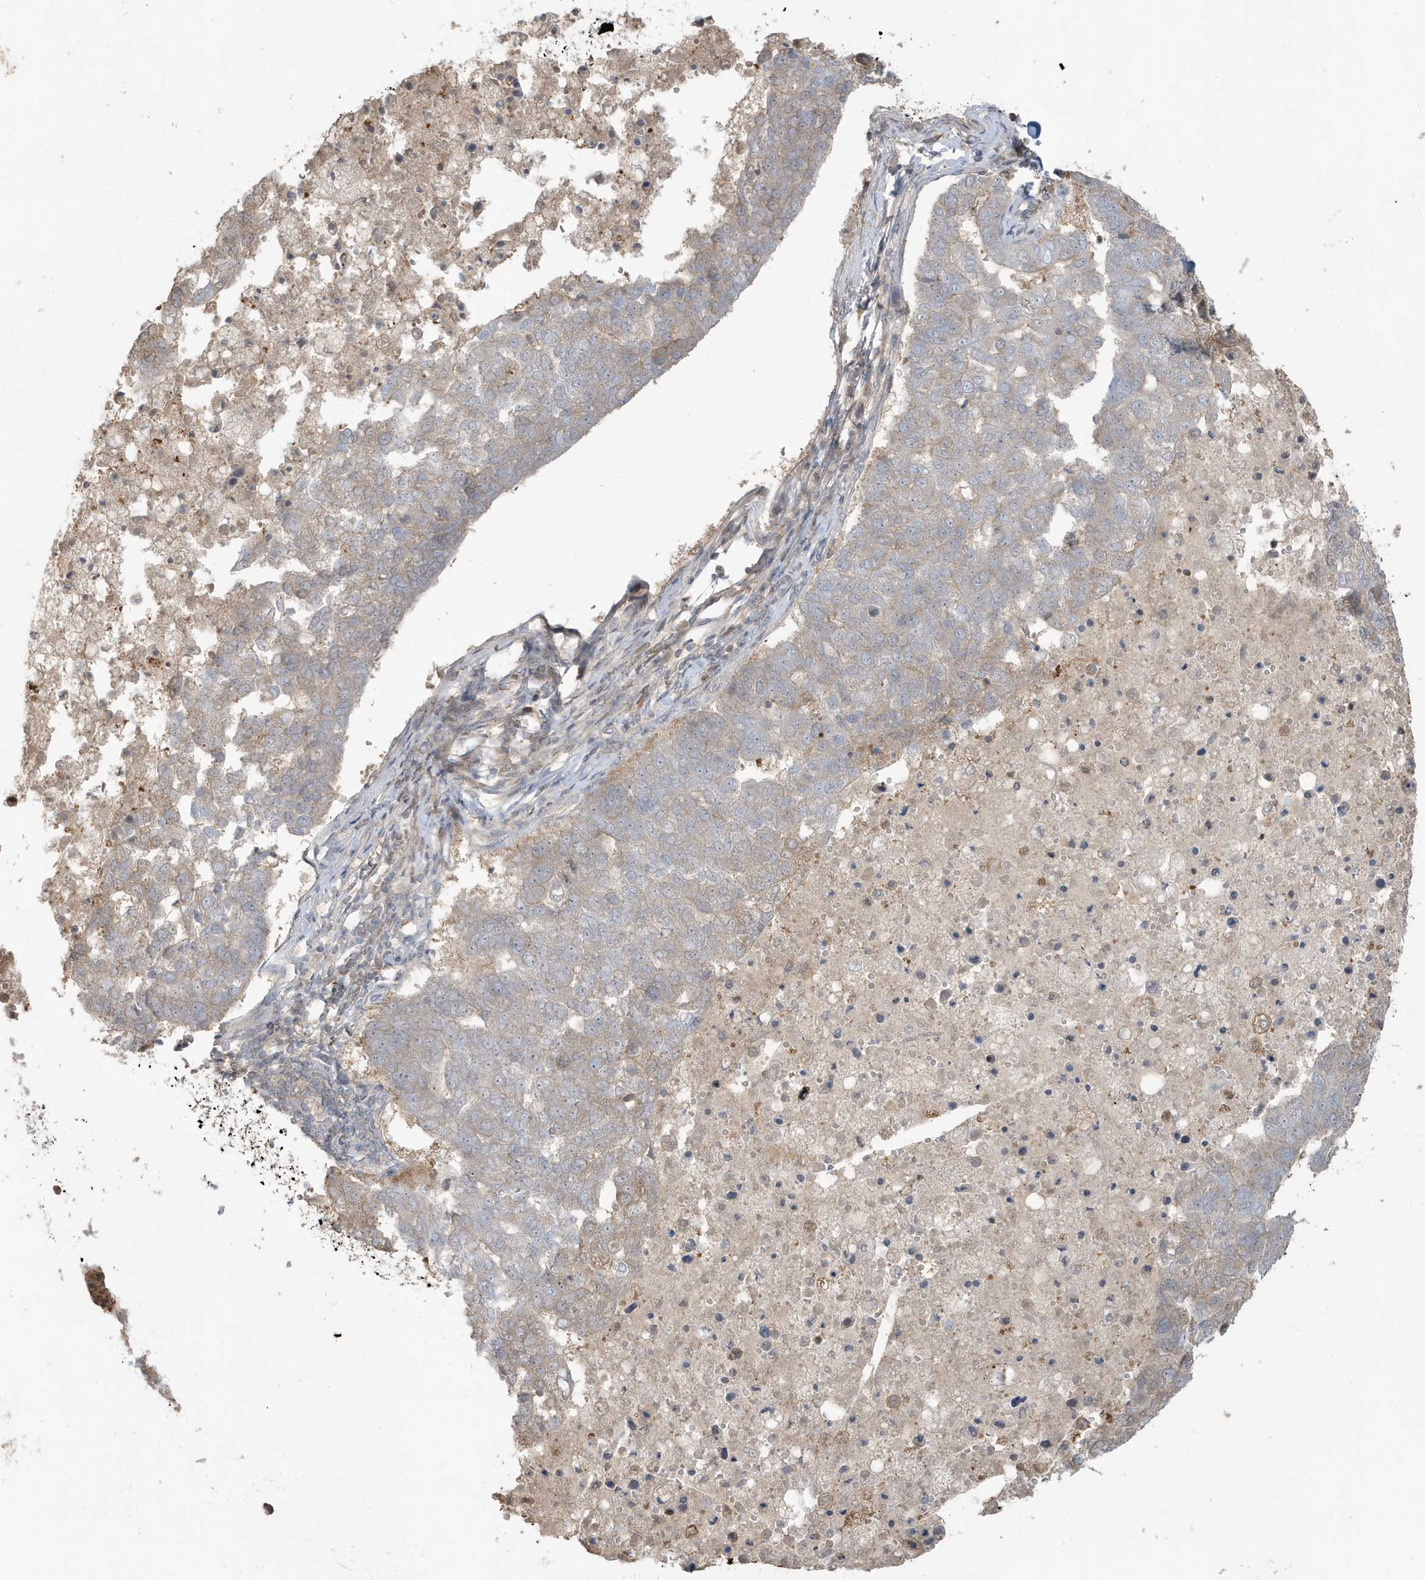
{"staining": {"intensity": "weak", "quantity": "25%-75%", "location": "cytoplasmic/membranous"}, "tissue": "pancreatic cancer", "cell_type": "Tumor cells", "image_type": "cancer", "snomed": [{"axis": "morphology", "description": "Adenocarcinoma, NOS"}, {"axis": "topography", "description": "Pancreas"}], "caption": "Weak cytoplasmic/membranous positivity for a protein is appreciated in about 25%-75% of tumor cells of pancreatic cancer using IHC.", "gene": "PRRT3", "patient": {"sex": "female", "age": 61}}